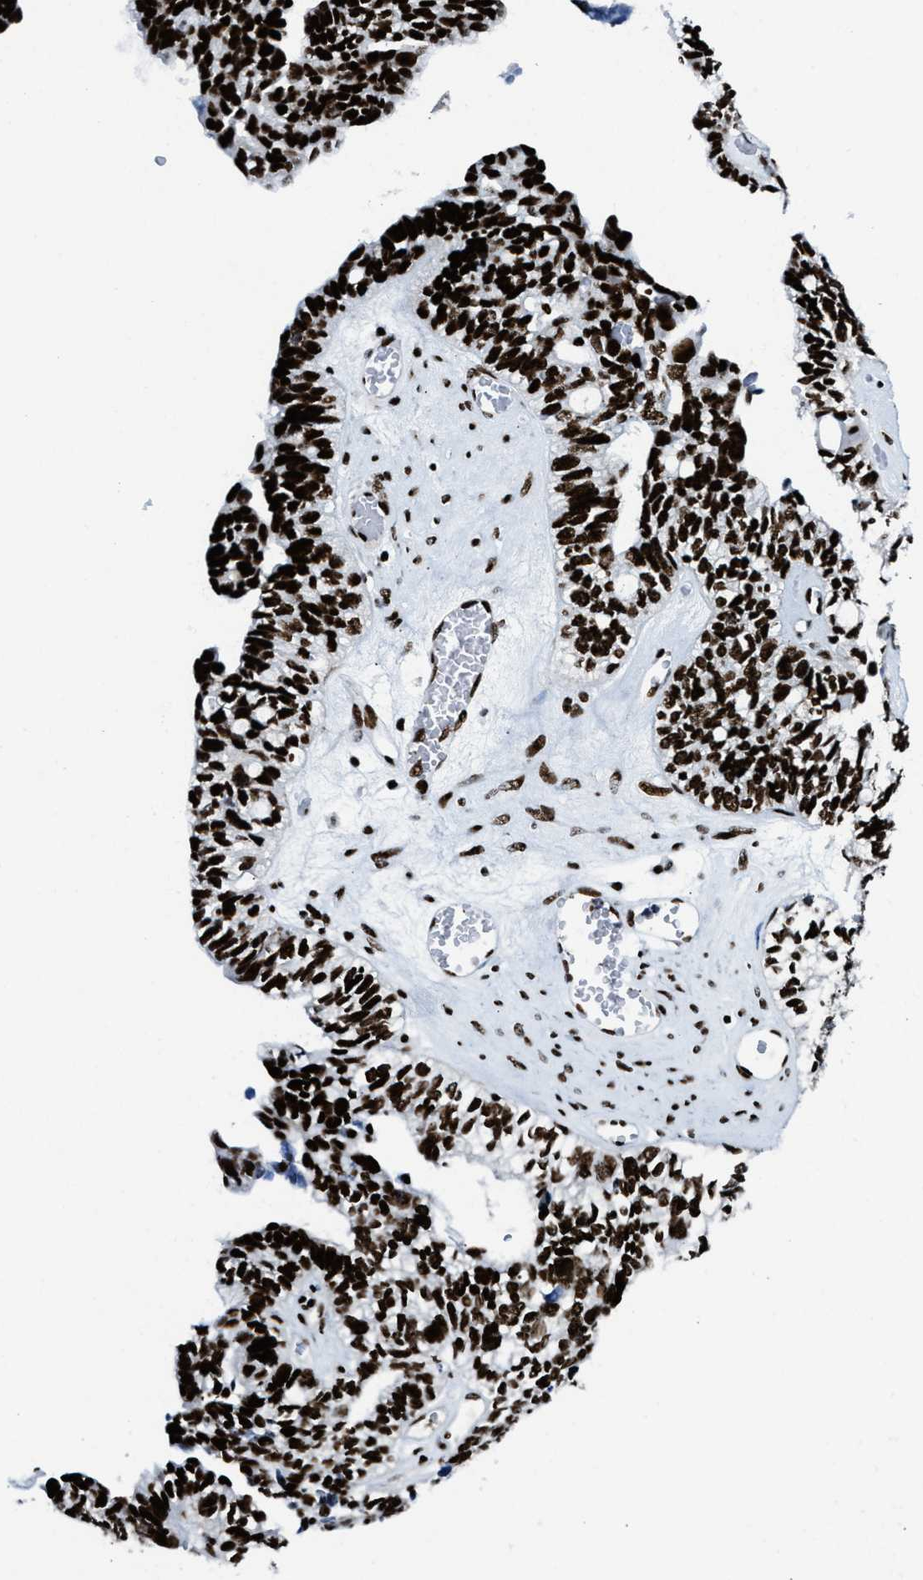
{"staining": {"intensity": "strong", "quantity": ">75%", "location": "nuclear"}, "tissue": "ovarian cancer", "cell_type": "Tumor cells", "image_type": "cancer", "snomed": [{"axis": "morphology", "description": "Cystadenocarcinoma, serous, NOS"}, {"axis": "topography", "description": "Ovary"}], "caption": "This is a photomicrograph of immunohistochemistry (IHC) staining of ovarian serous cystadenocarcinoma, which shows strong positivity in the nuclear of tumor cells.", "gene": "NONO", "patient": {"sex": "female", "age": 79}}